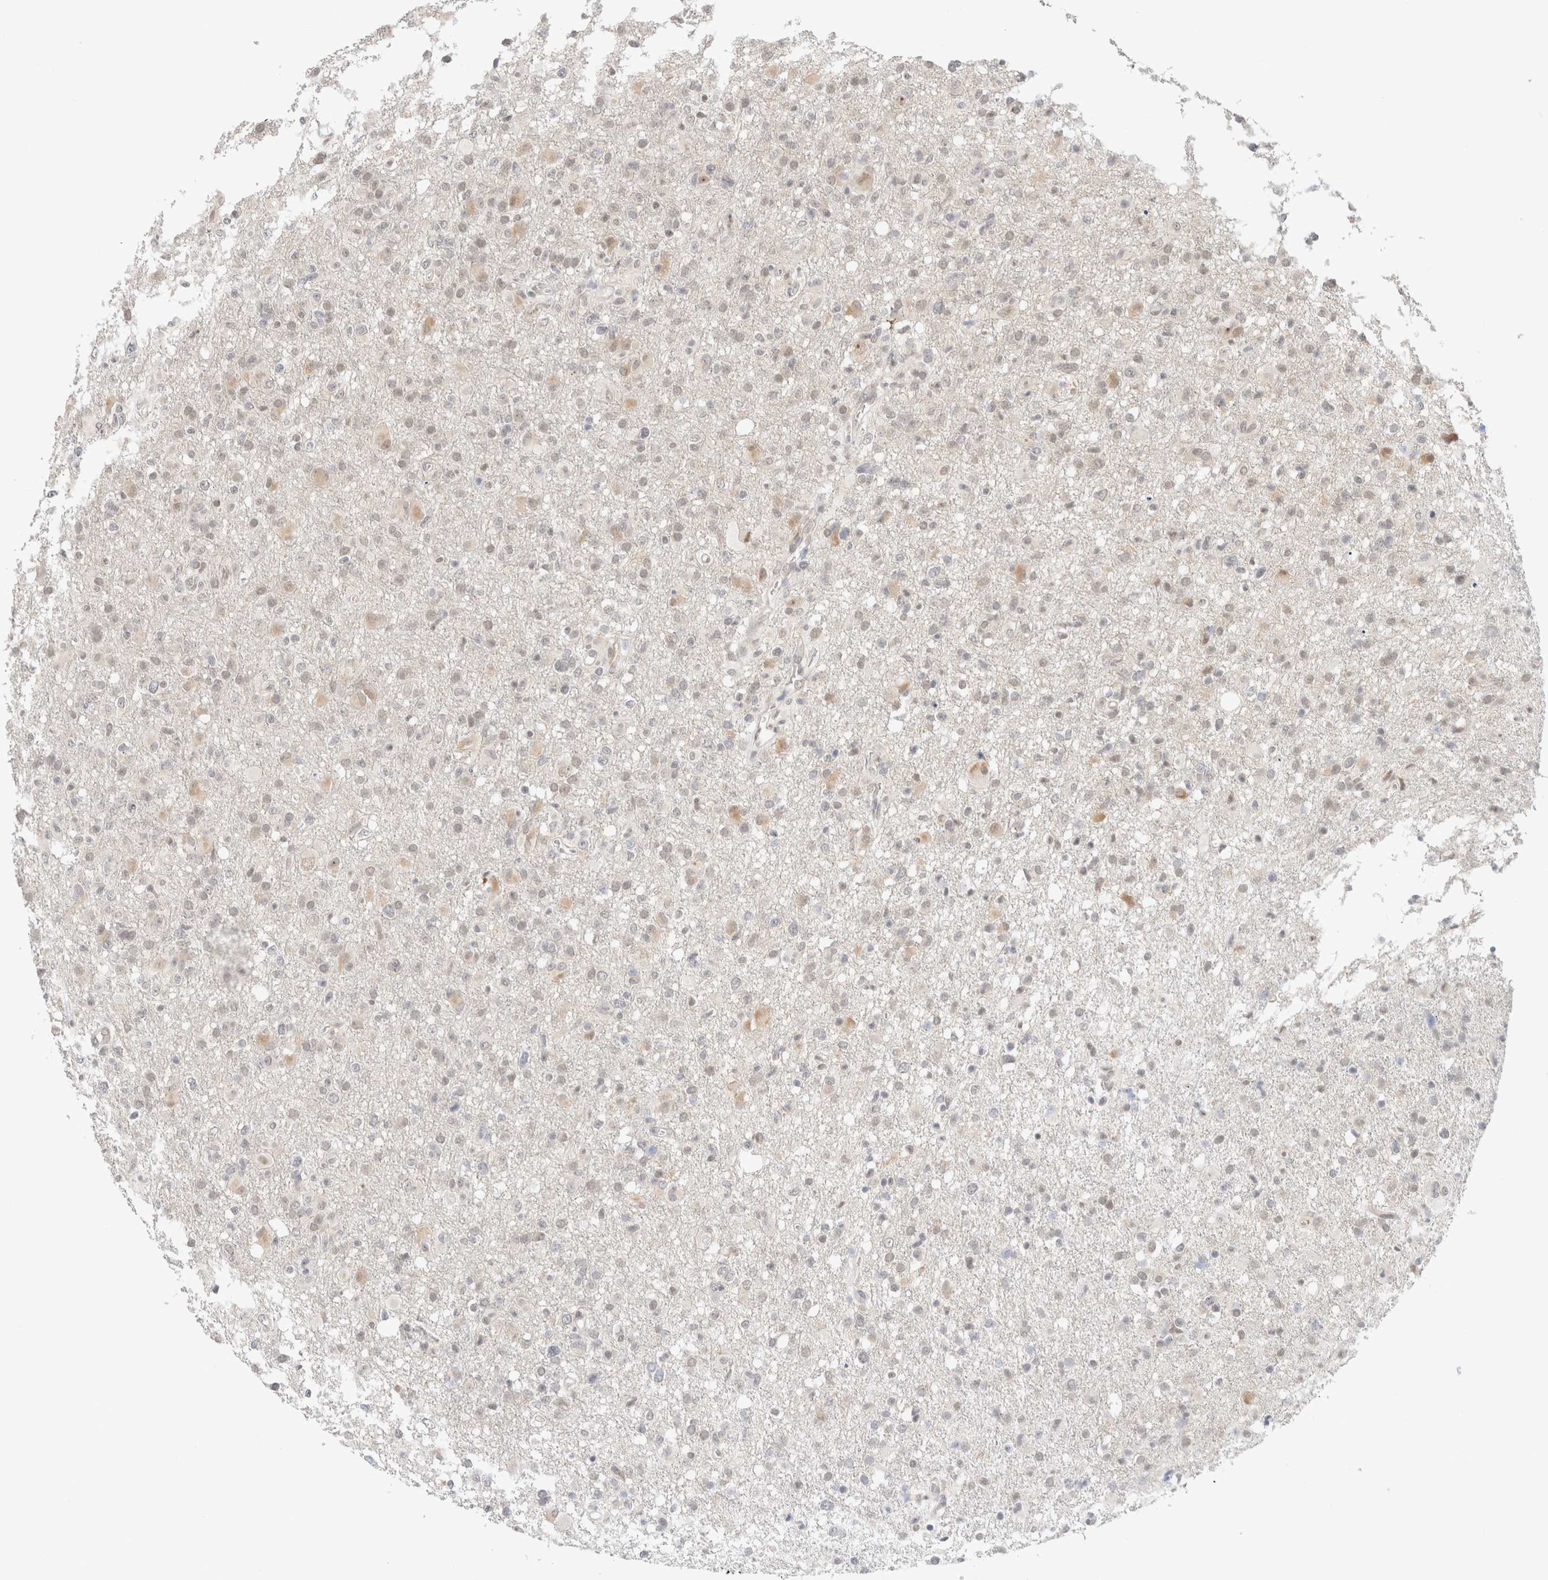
{"staining": {"intensity": "weak", "quantity": "<25%", "location": "cytoplasmic/membranous"}, "tissue": "glioma", "cell_type": "Tumor cells", "image_type": "cancer", "snomed": [{"axis": "morphology", "description": "Glioma, malignant, High grade"}, {"axis": "topography", "description": "Brain"}], "caption": "IHC image of neoplastic tissue: human malignant high-grade glioma stained with DAB (3,3'-diaminobenzidine) exhibits no significant protein positivity in tumor cells. Brightfield microscopy of IHC stained with DAB (3,3'-diaminobenzidine) (brown) and hematoxylin (blue), captured at high magnification.", "gene": "HDLBP", "patient": {"sex": "female", "age": 57}}